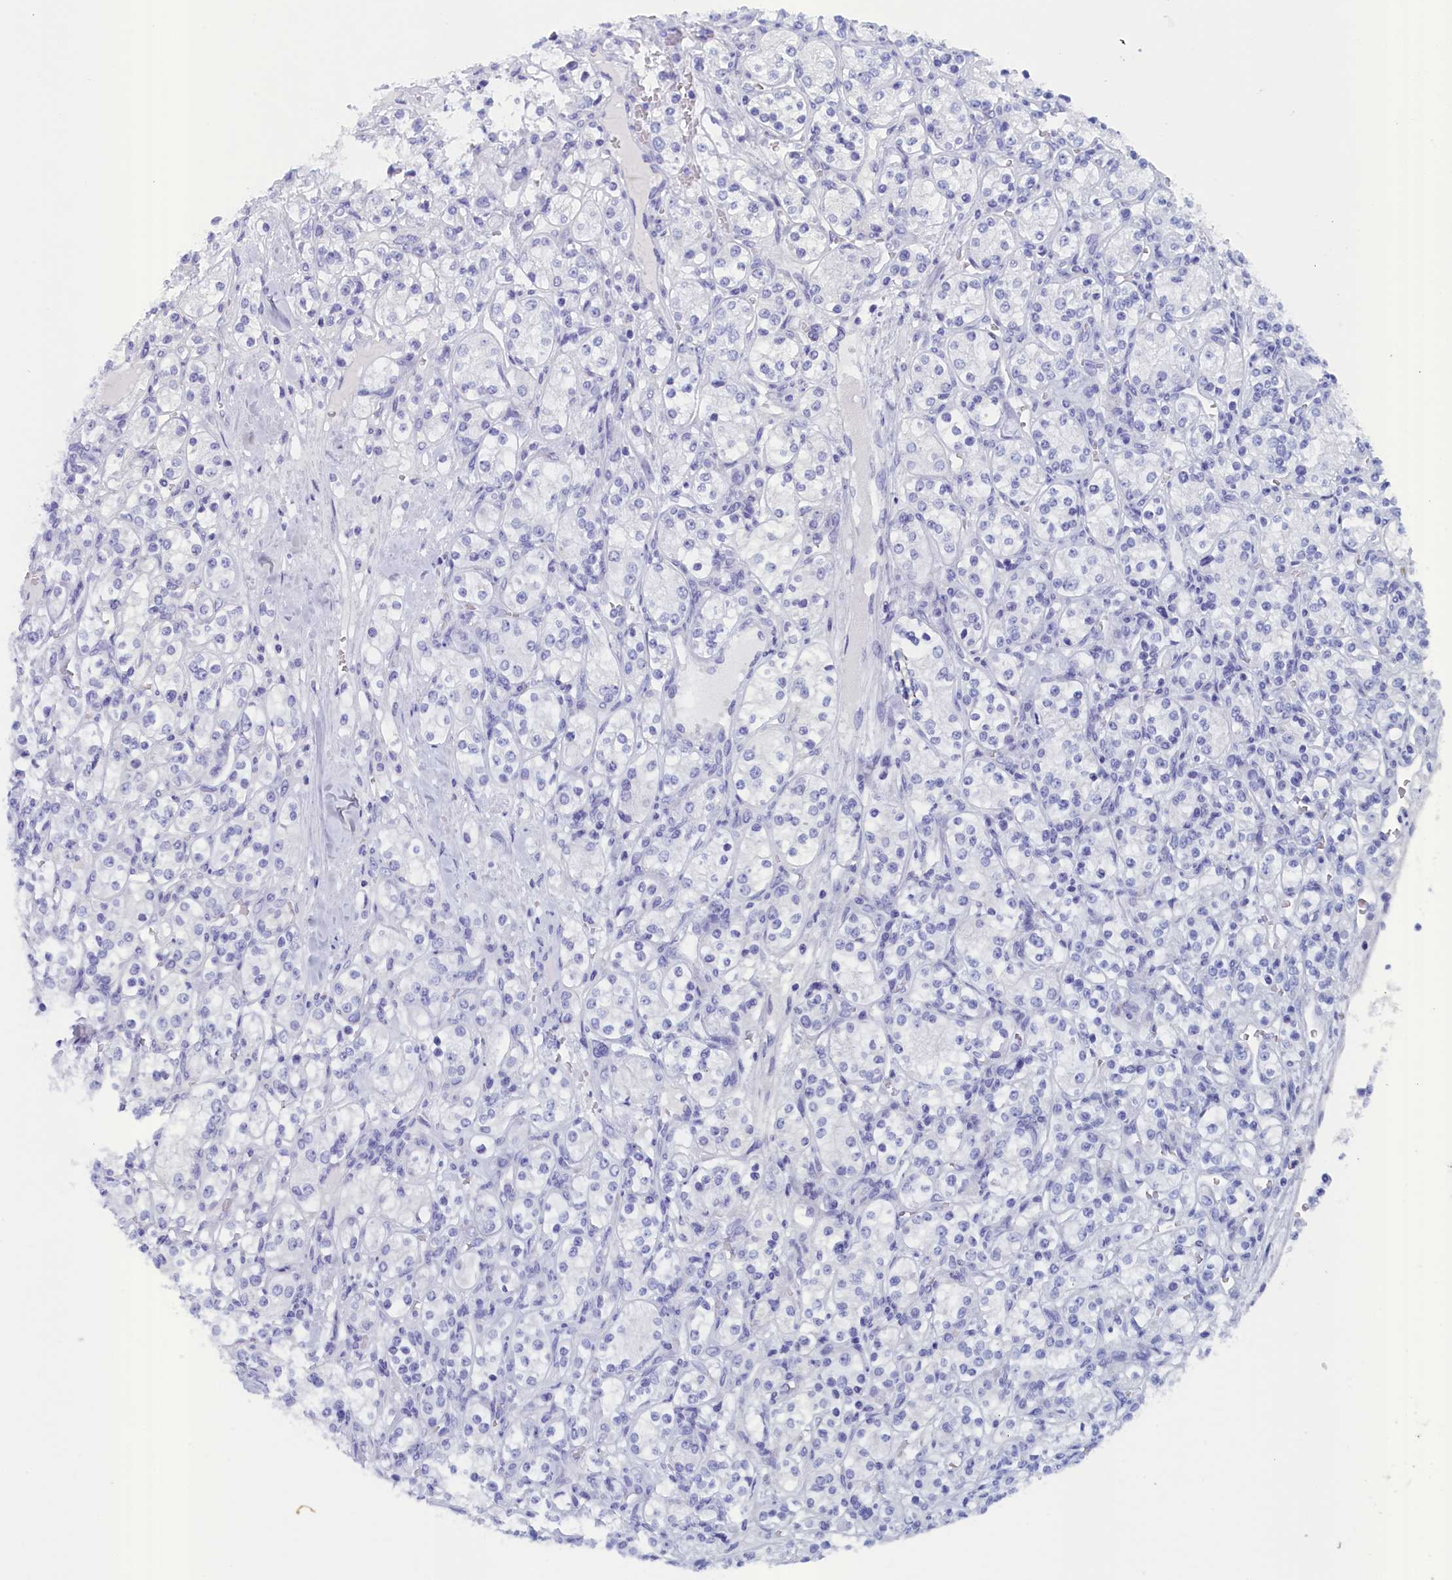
{"staining": {"intensity": "negative", "quantity": "none", "location": "none"}, "tissue": "renal cancer", "cell_type": "Tumor cells", "image_type": "cancer", "snomed": [{"axis": "morphology", "description": "Adenocarcinoma, NOS"}, {"axis": "topography", "description": "Kidney"}], "caption": "DAB (3,3'-diaminobenzidine) immunohistochemical staining of renal cancer demonstrates no significant expression in tumor cells.", "gene": "ANKRD2", "patient": {"sex": "male", "age": 77}}